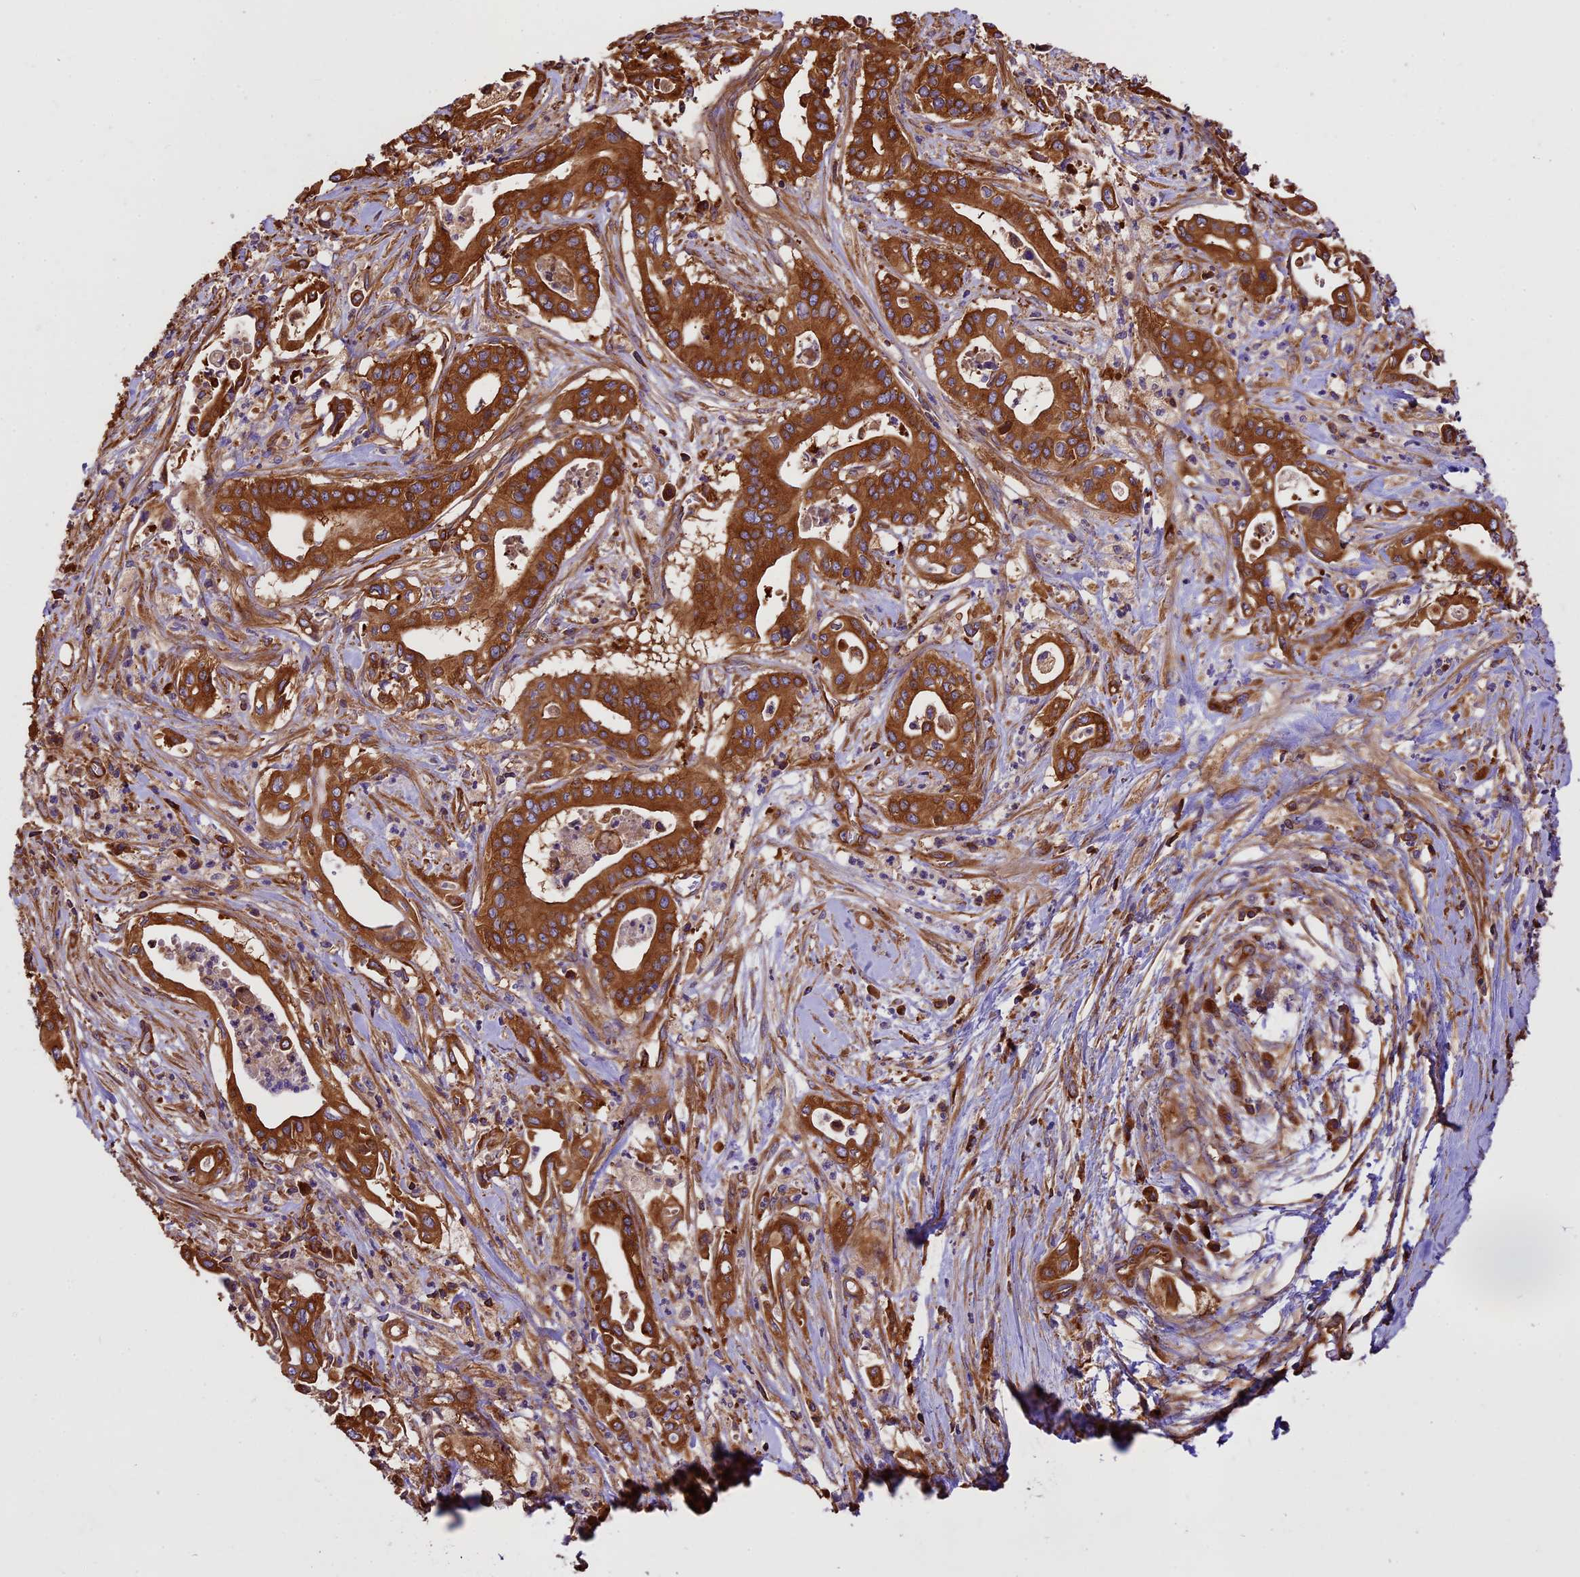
{"staining": {"intensity": "strong", "quantity": ">75%", "location": "cytoplasmic/membranous"}, "tissue": "pancreatic cancer", "cell_type": "Tumor cells", "image_type": "cancer", "snomed": [{"axis": "morphology", "description": "Adenocarcinoma, NOS"}, {"axis": "topography", "description": "Pancreas"}], "caption": "DAB immunohistochemical staining of pancreatic cancer (adenocarcinoma) exhibits strong cytoplasmic/membranous protein expression in approximately >75% of tumor cells.", "gene": "KARS1", "patient": {"sex": "female", "age": 77}}